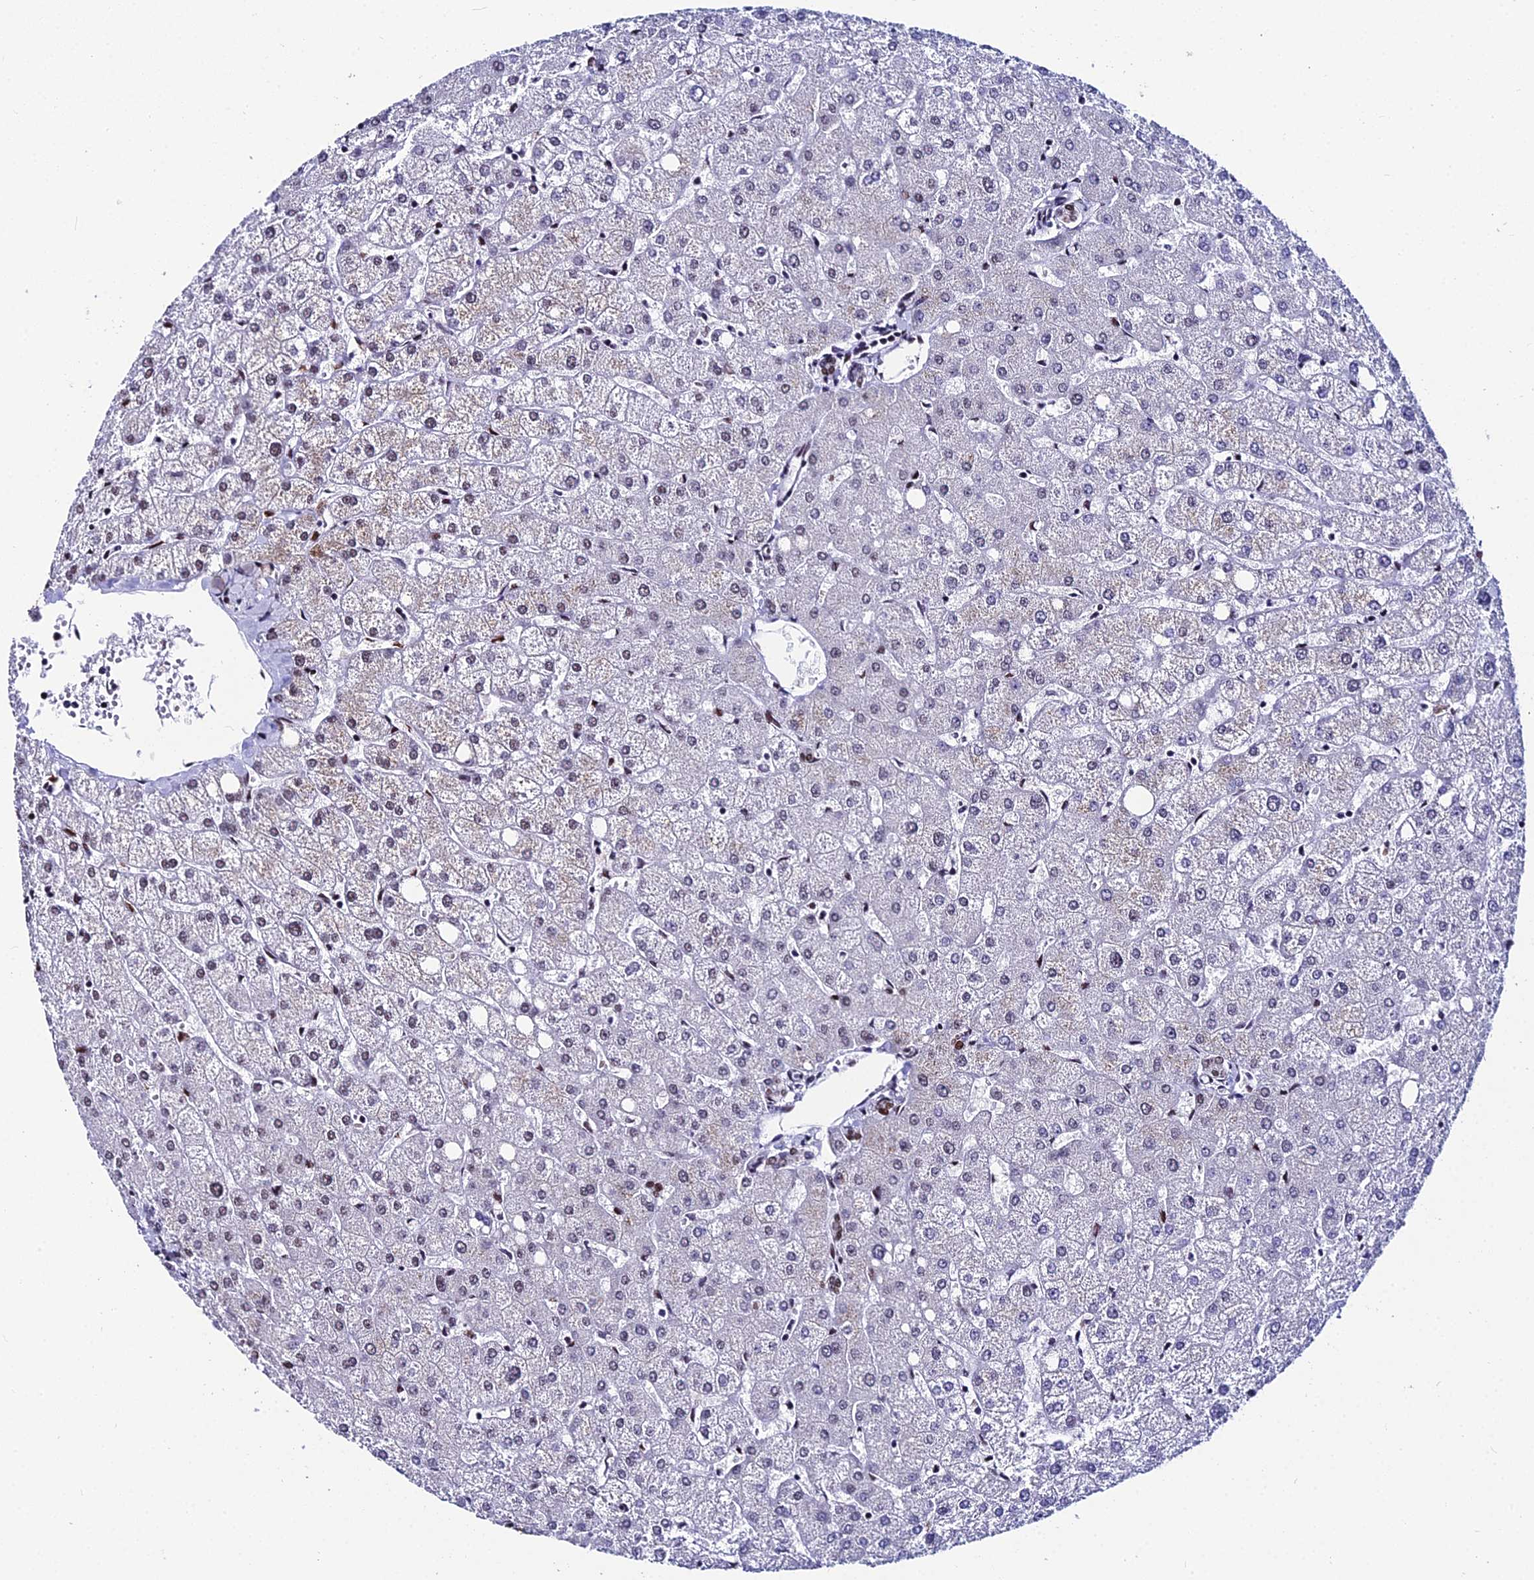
{"staining": {"intensity": "moderate", "quantity": "25%-75%", "location": "nuclear"}, "tissue": "liver", "cell_type": "Cholangiocytes", "image_type": "normal", "snomed": [{"axis": "morphology", "description": "Normal tissue, NOS"}, {"axis": "topography", "description": "Liver"}], "caption": "Moderate nuclear expression is identified in approximately 25%-75% of cholangiocytes in unremarkable liver.", "gene": "HNRNPH1", "patient": {"sex": "female", "age": 54}}